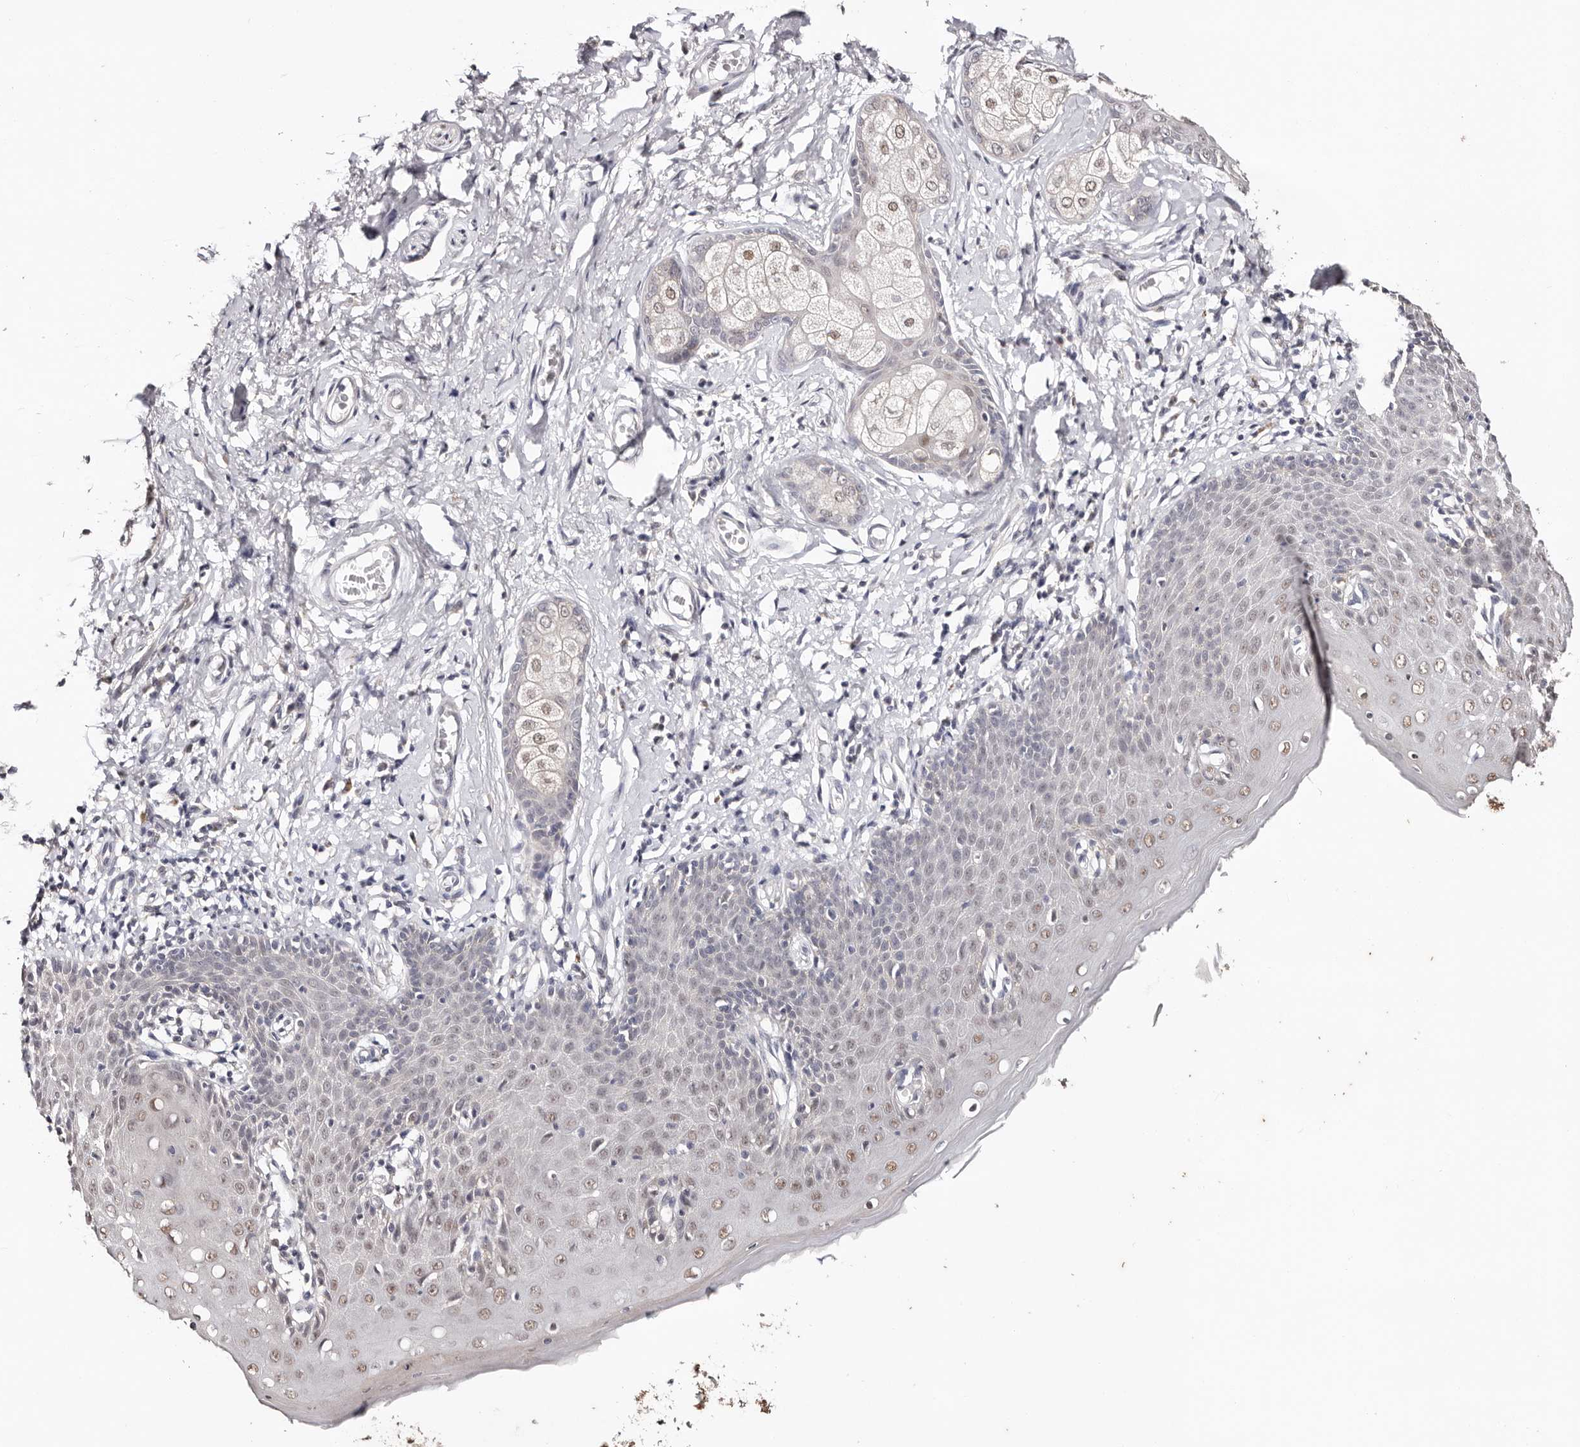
{"staining": {"intensity": "weak", "quantity": "<25%", "location": "nuclear"}, "tissue": "skin", "cell_type": "Epidermal cells", "image_type": "normal", "snomed": [{"axis": "morphology", "description": "Normal tissue, NOS"}, {"axis": "topography", "description": "Vulva"}], "caption": "Histopathology image shows no protein staining in epidermal cells of benign skin.", "gene": "TYW3", "patient": {"sex": "female", "age": 66}}